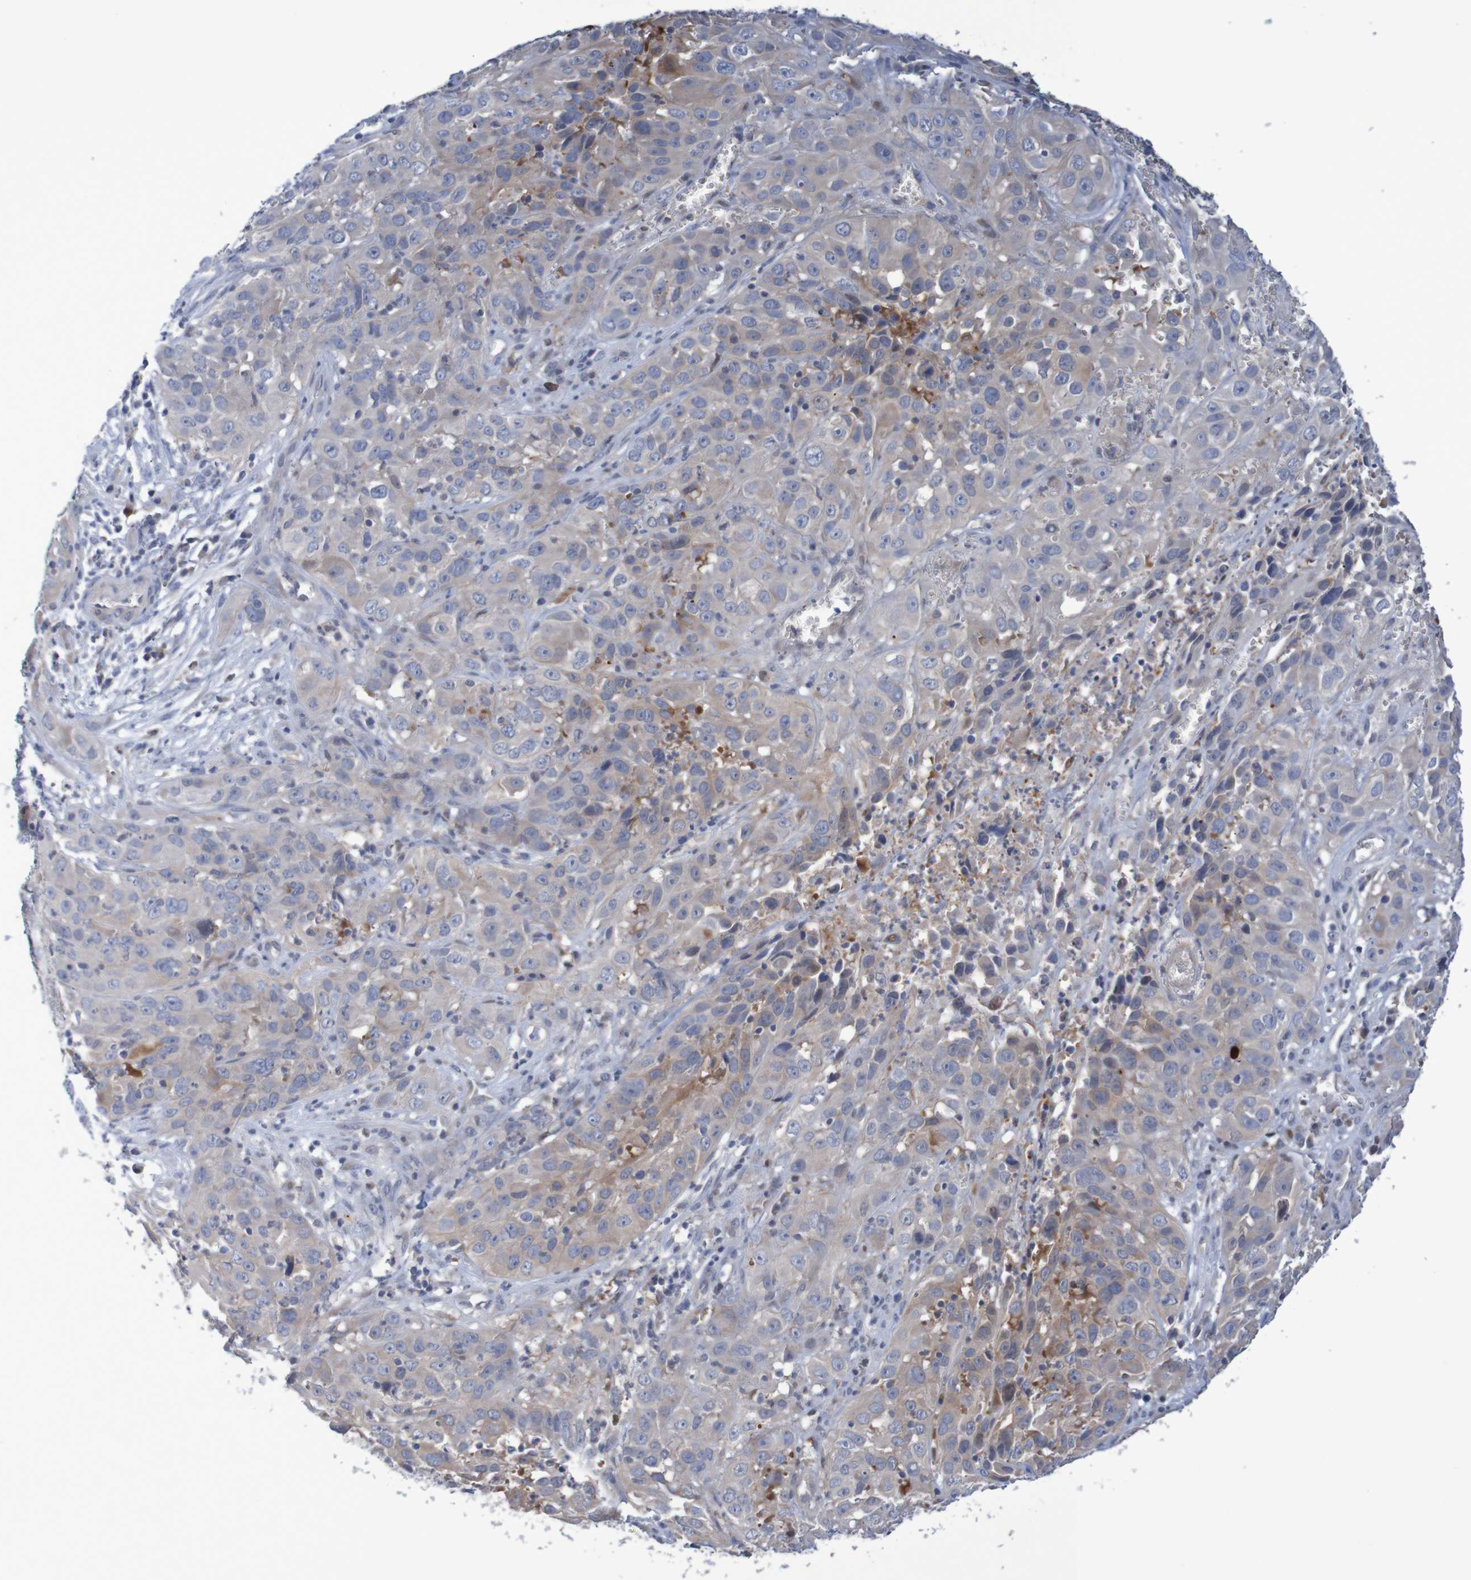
{"staining": {"intensity": "weak", "quantity": "<25%", "location": "cytoplasmic/membranous"}, "tissue": "cervical cancer", "cell_type": "Tumor cells", "image_type": "cancer", "snomed": [{"axis": "morphology", "description": "Squamous cell carcinoma, NOS"}, {"axis": "topography", "description": "Cervix"}], "caption": "The immunohistochemistry histopathology image has no significant expression in tumor cells of cervical squamous cell carcinoma tissue.", "gene": "FBP2", "patient": {"sex": "female", "age": 32}}